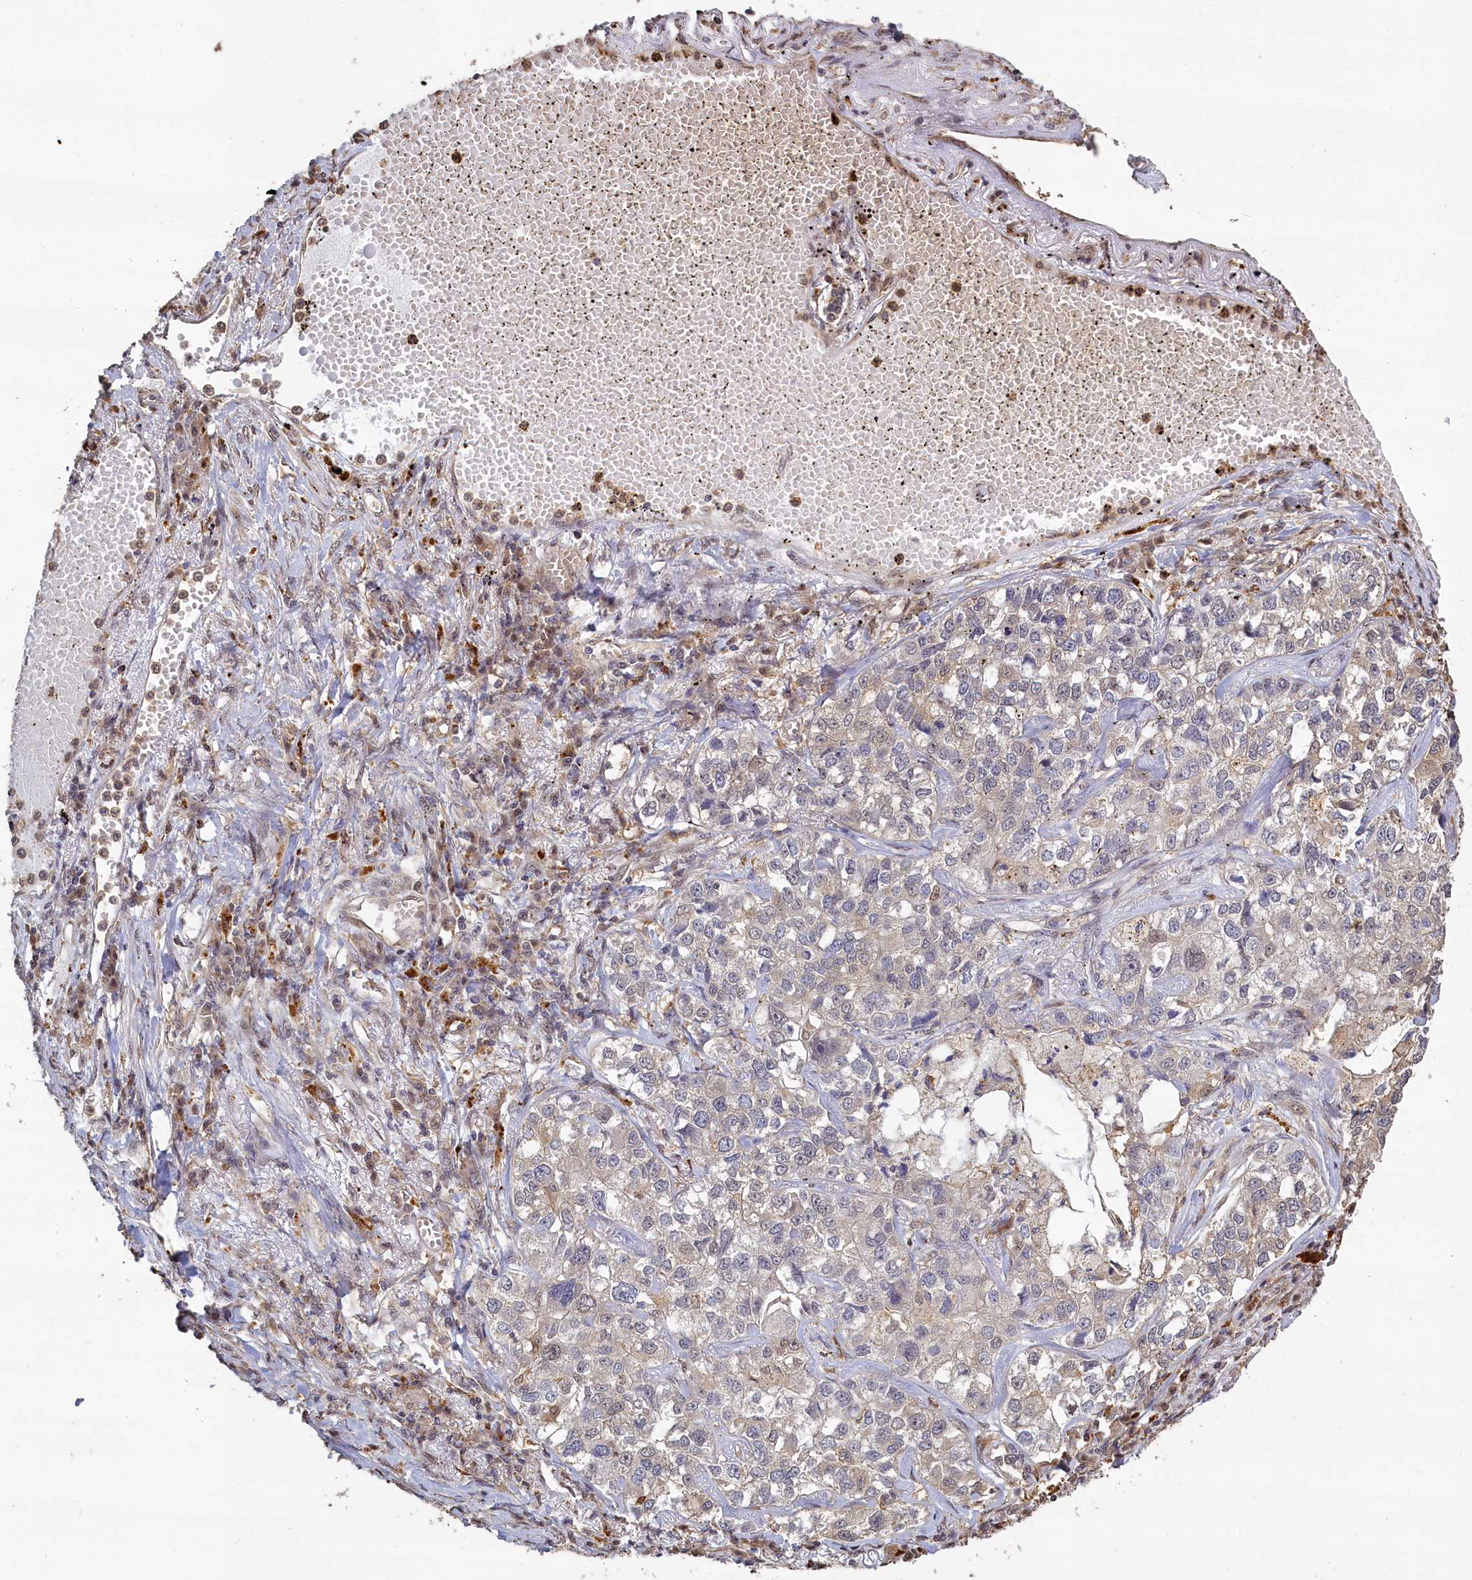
{"staining": {"intensity": "weak", "quantity": "25%-75%", "location": "cytoplasmic/membranous"}, "tissue": "lung cancer", "cell_type": "Tumor cells", "image_type": "cancer", "snomed": [{"axis": "morphology", "description": "Adenocarcinoma, NOS"}, {"axis": "topography", "description": "Lung"}], "caption": "Protein positivity by immunohistochemistry (IHC) shows weak cytoplasmic/membranous positivity in about 25%-75% of tumor cells in lung adenocarcinoma.", "gene": "UCHL3", "patient": {"sex": "male", "age": 49}}